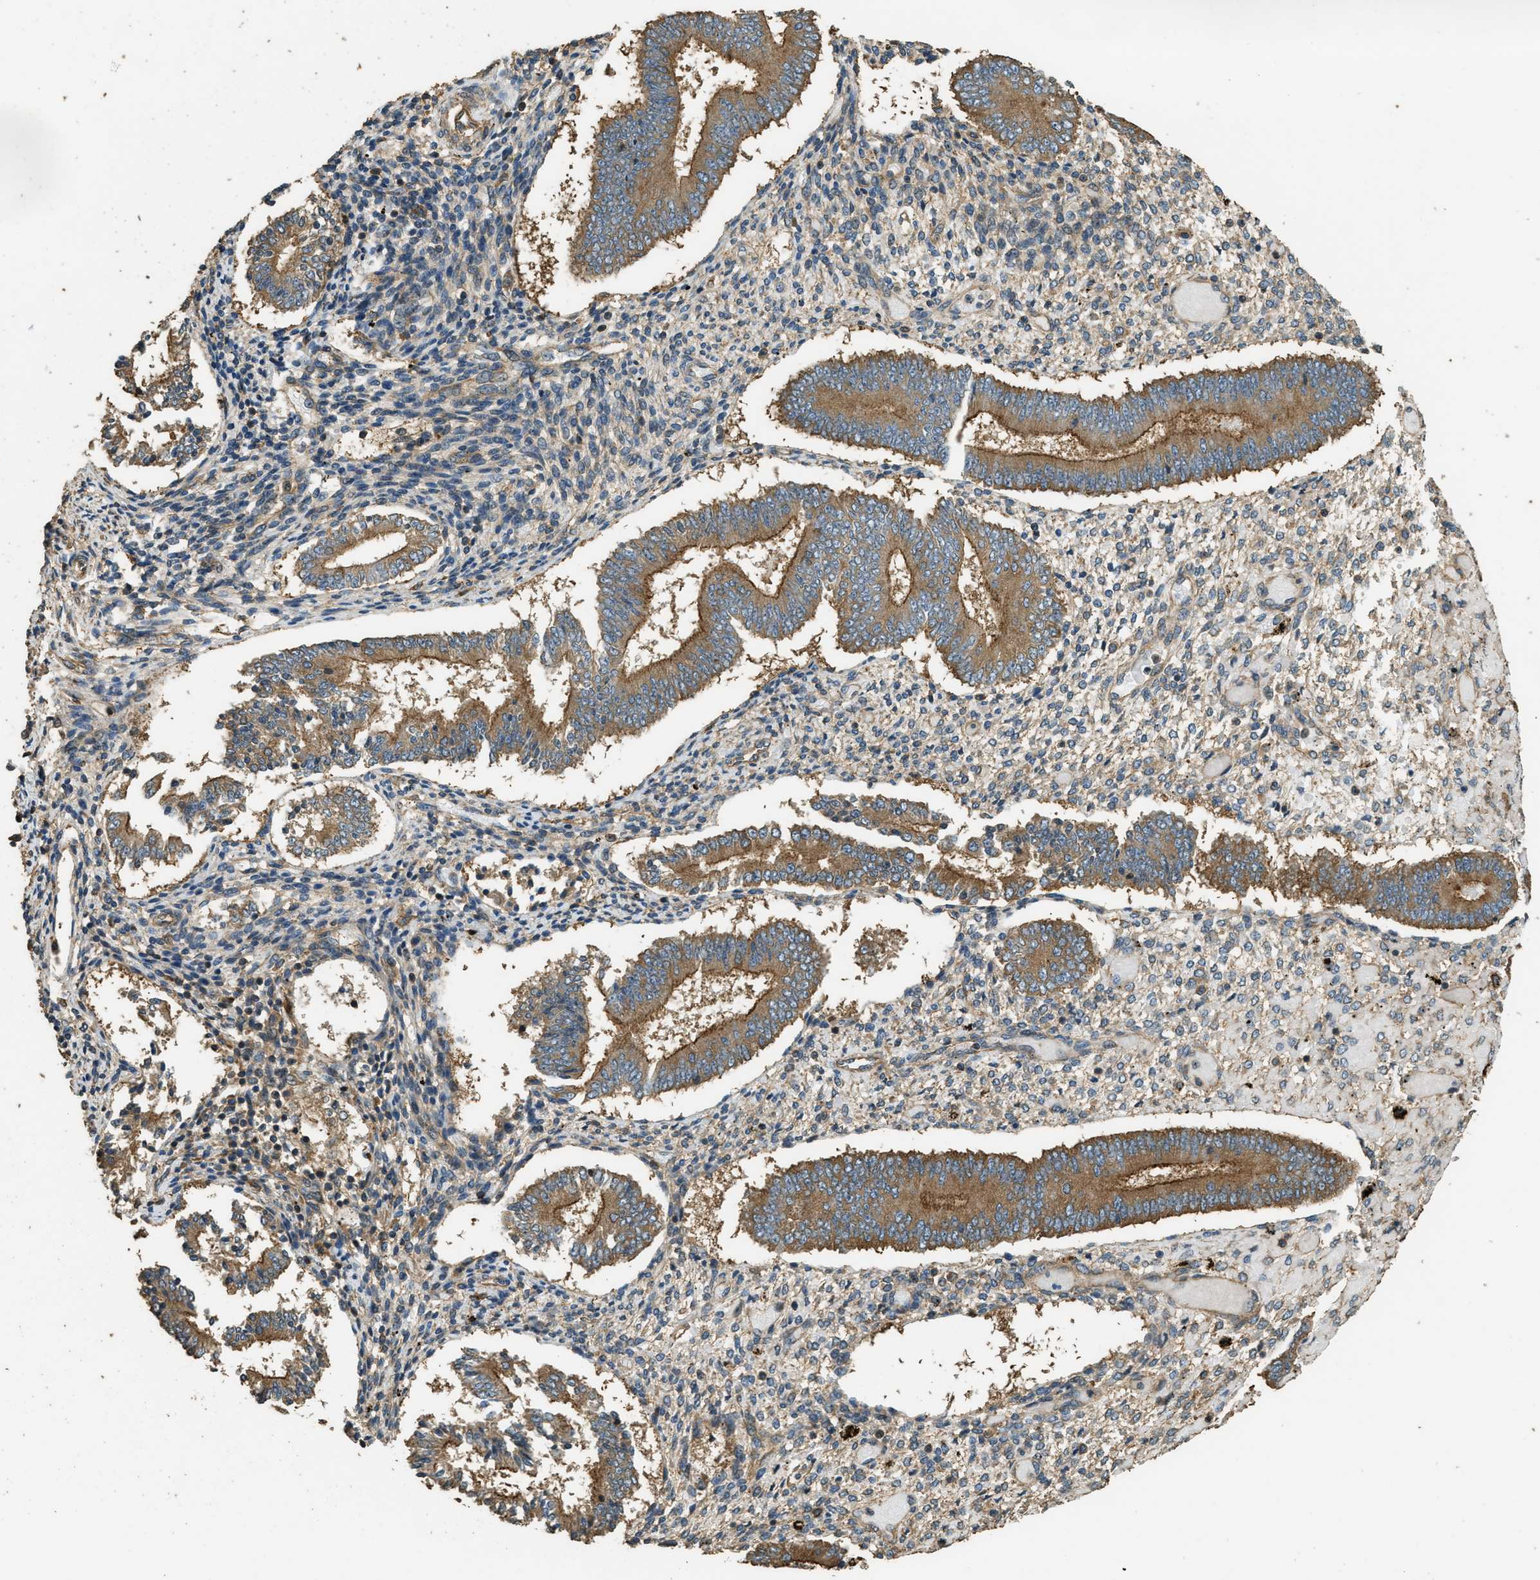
{"staining": {"intensity": "moderate", "quantity": "25%-75%", "location": "cytoplasmic/membranous"}, "tissue": "endometrium", "cell_type": "Cells in endometrial stroma", "image_type": "normal", "snomed": [{"axis": "morphology", "description": "Normal tissue, NOS"}, {"axis": "topography", "description": "Endometrium"}], "caption": "Endometrium stained for a protein reveals moderate cytoplasmic/membranous positivity in cells in endometrial stroma. Ihc stains the protein in brown and the nuclei are stained blue.", "gene": "MARS1", "patient": {"sex": "female", "age": 42}}